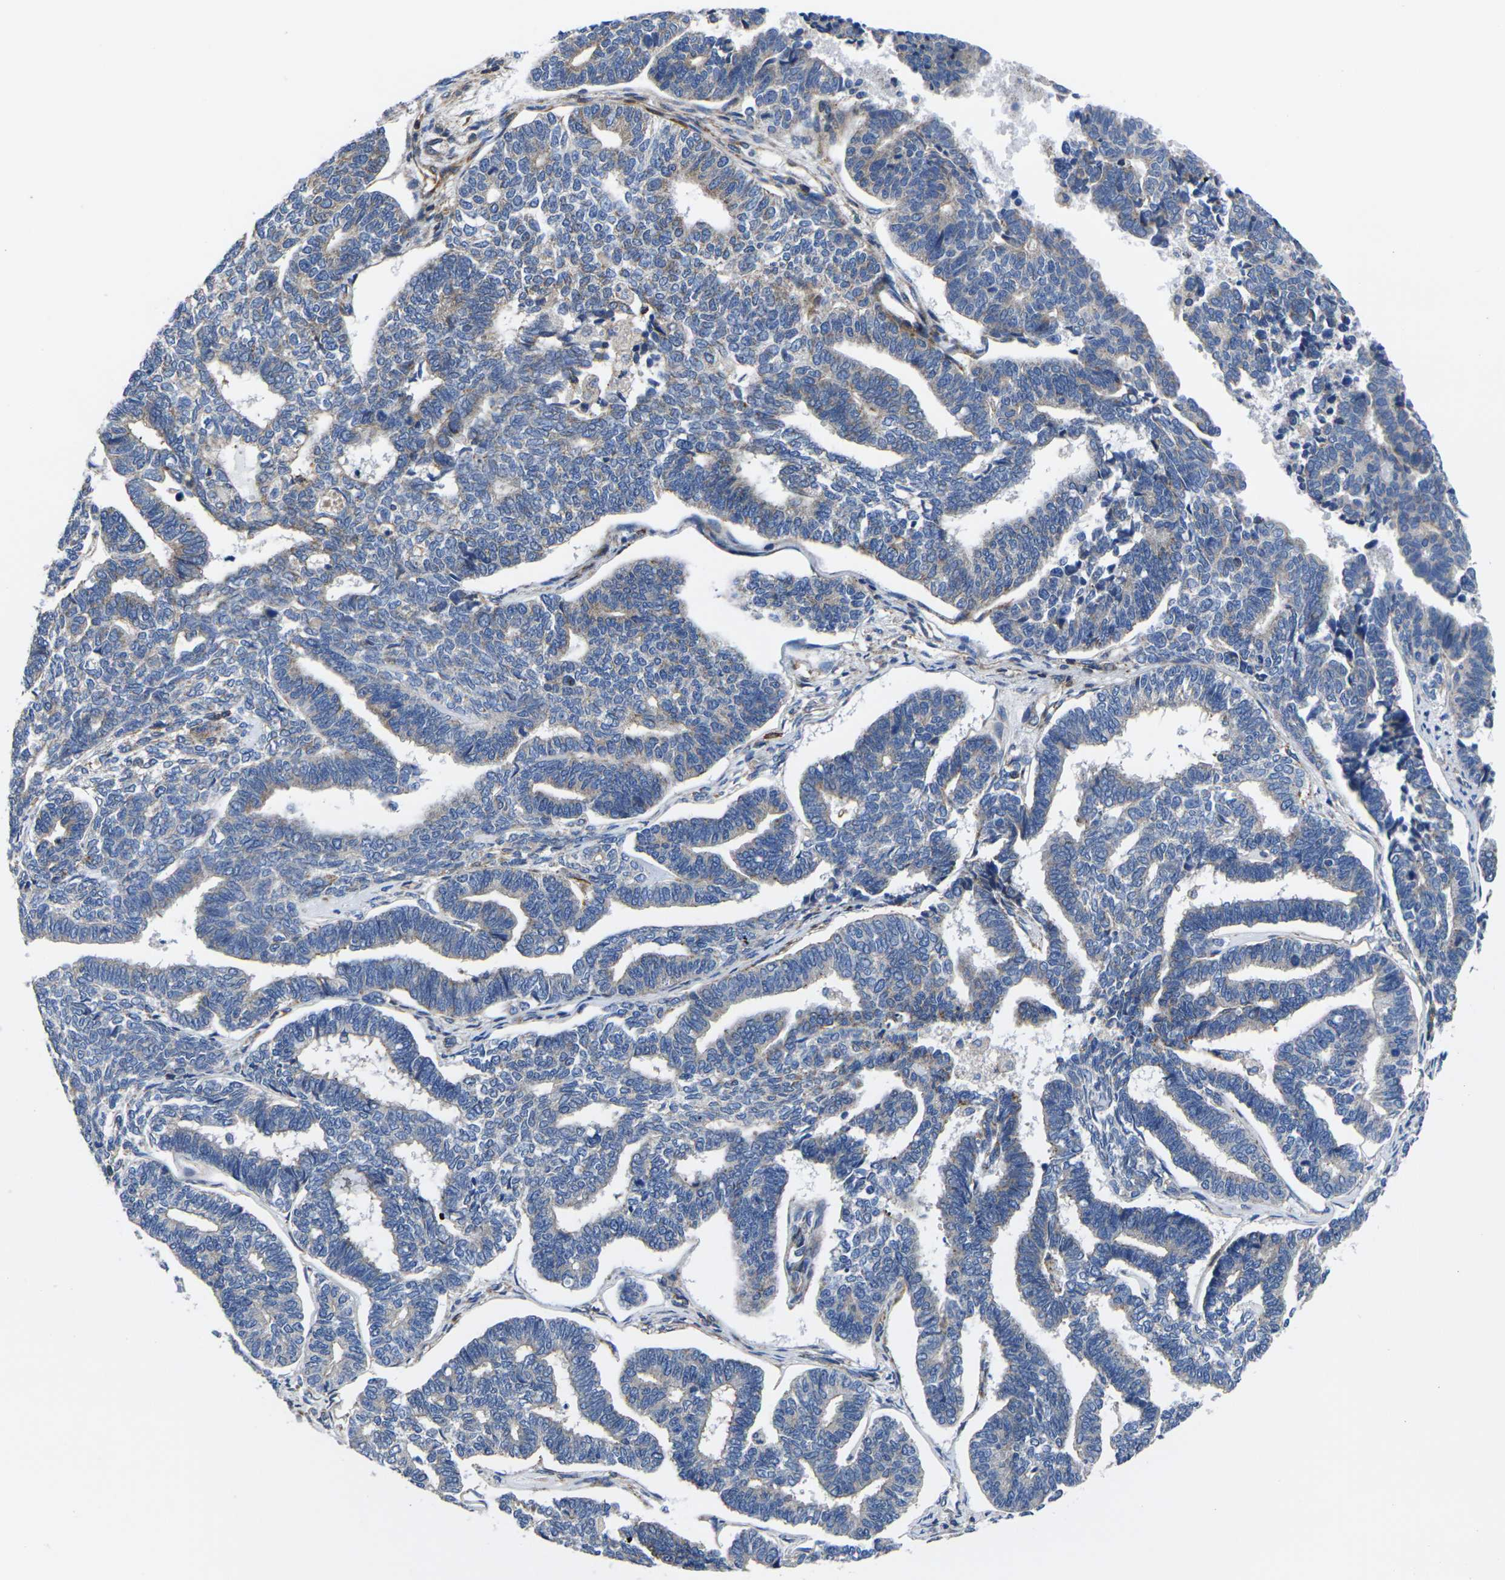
{"staining": {"intensity": "weak", "quantity": "<25%", "location": "cytoplasmic/membranous"}, "tissue": "endometrial cancer", "cell_type": "Tumor cells", "image_type": "cancer", "snomed": [{"axis": "morphology", "description": "Adenocarcinoma, NOS"}, {"axis": "topography", "description": "Endometrium"}], "caption": "A photomicrograph of endometrial adenocarcinoma stained for a protein demonstrates no brown staining in tumor cells.", "gene": "GPR4", "patient": {"sex": "female", "age": 70}}